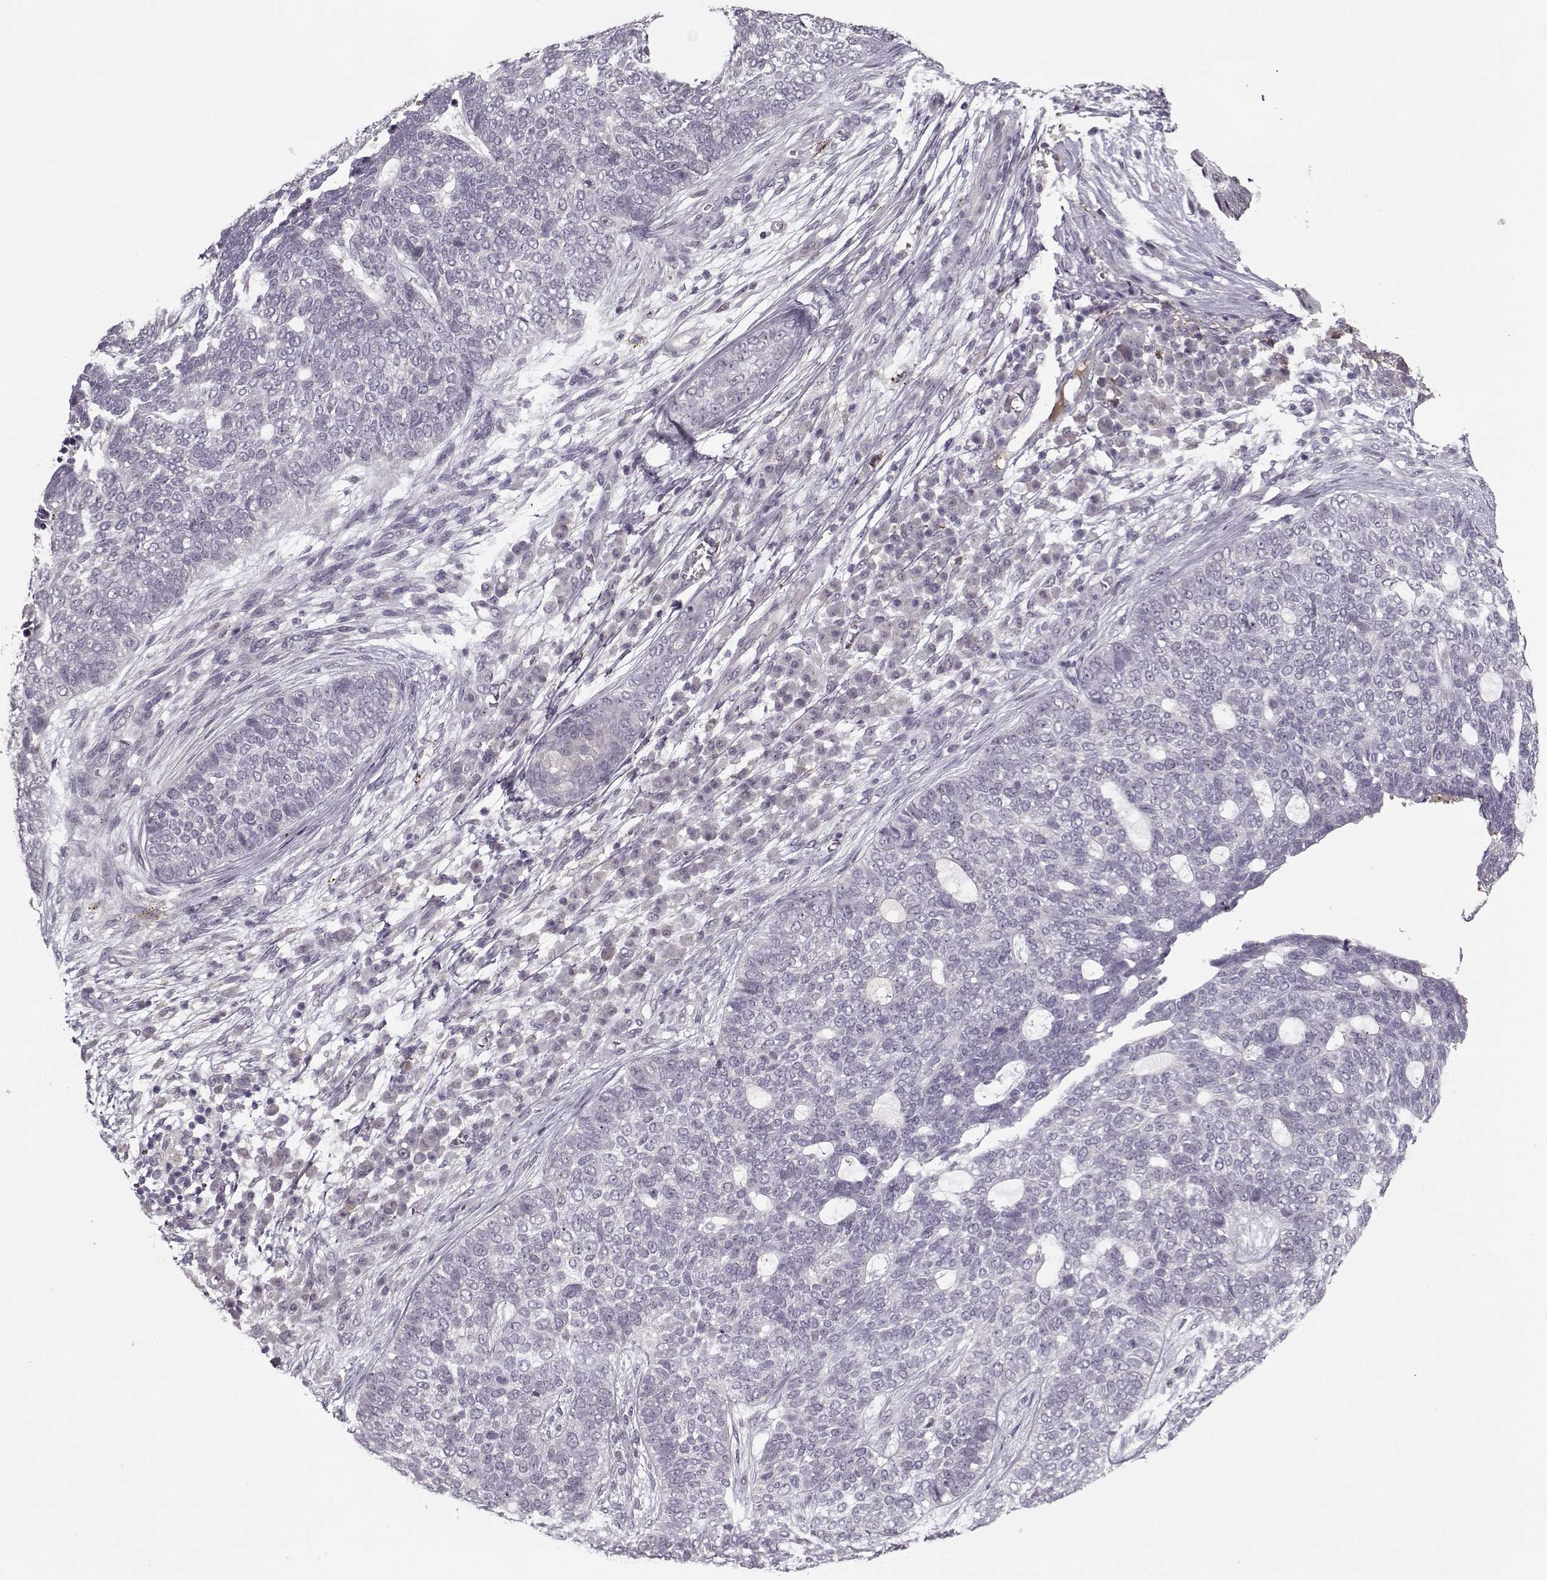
{"staining": {"intensity": "negative", "quantity": "none", "location": "none"}, "tissue": "skin cancer", "cell_type": "Tumor cells", "image_type": "cancer", "snomed": [{"axis": "morphology", "description": "Basal cell carcinoma"}, {"axis": "topography", "description": "Skin"}], "caption": "This is an immunohistochemistry histopathology image of human skin cancer. There is no staining in tumor cells.", "gene": "DNAI3", "patient": {"sex": "female", "age": 69}}